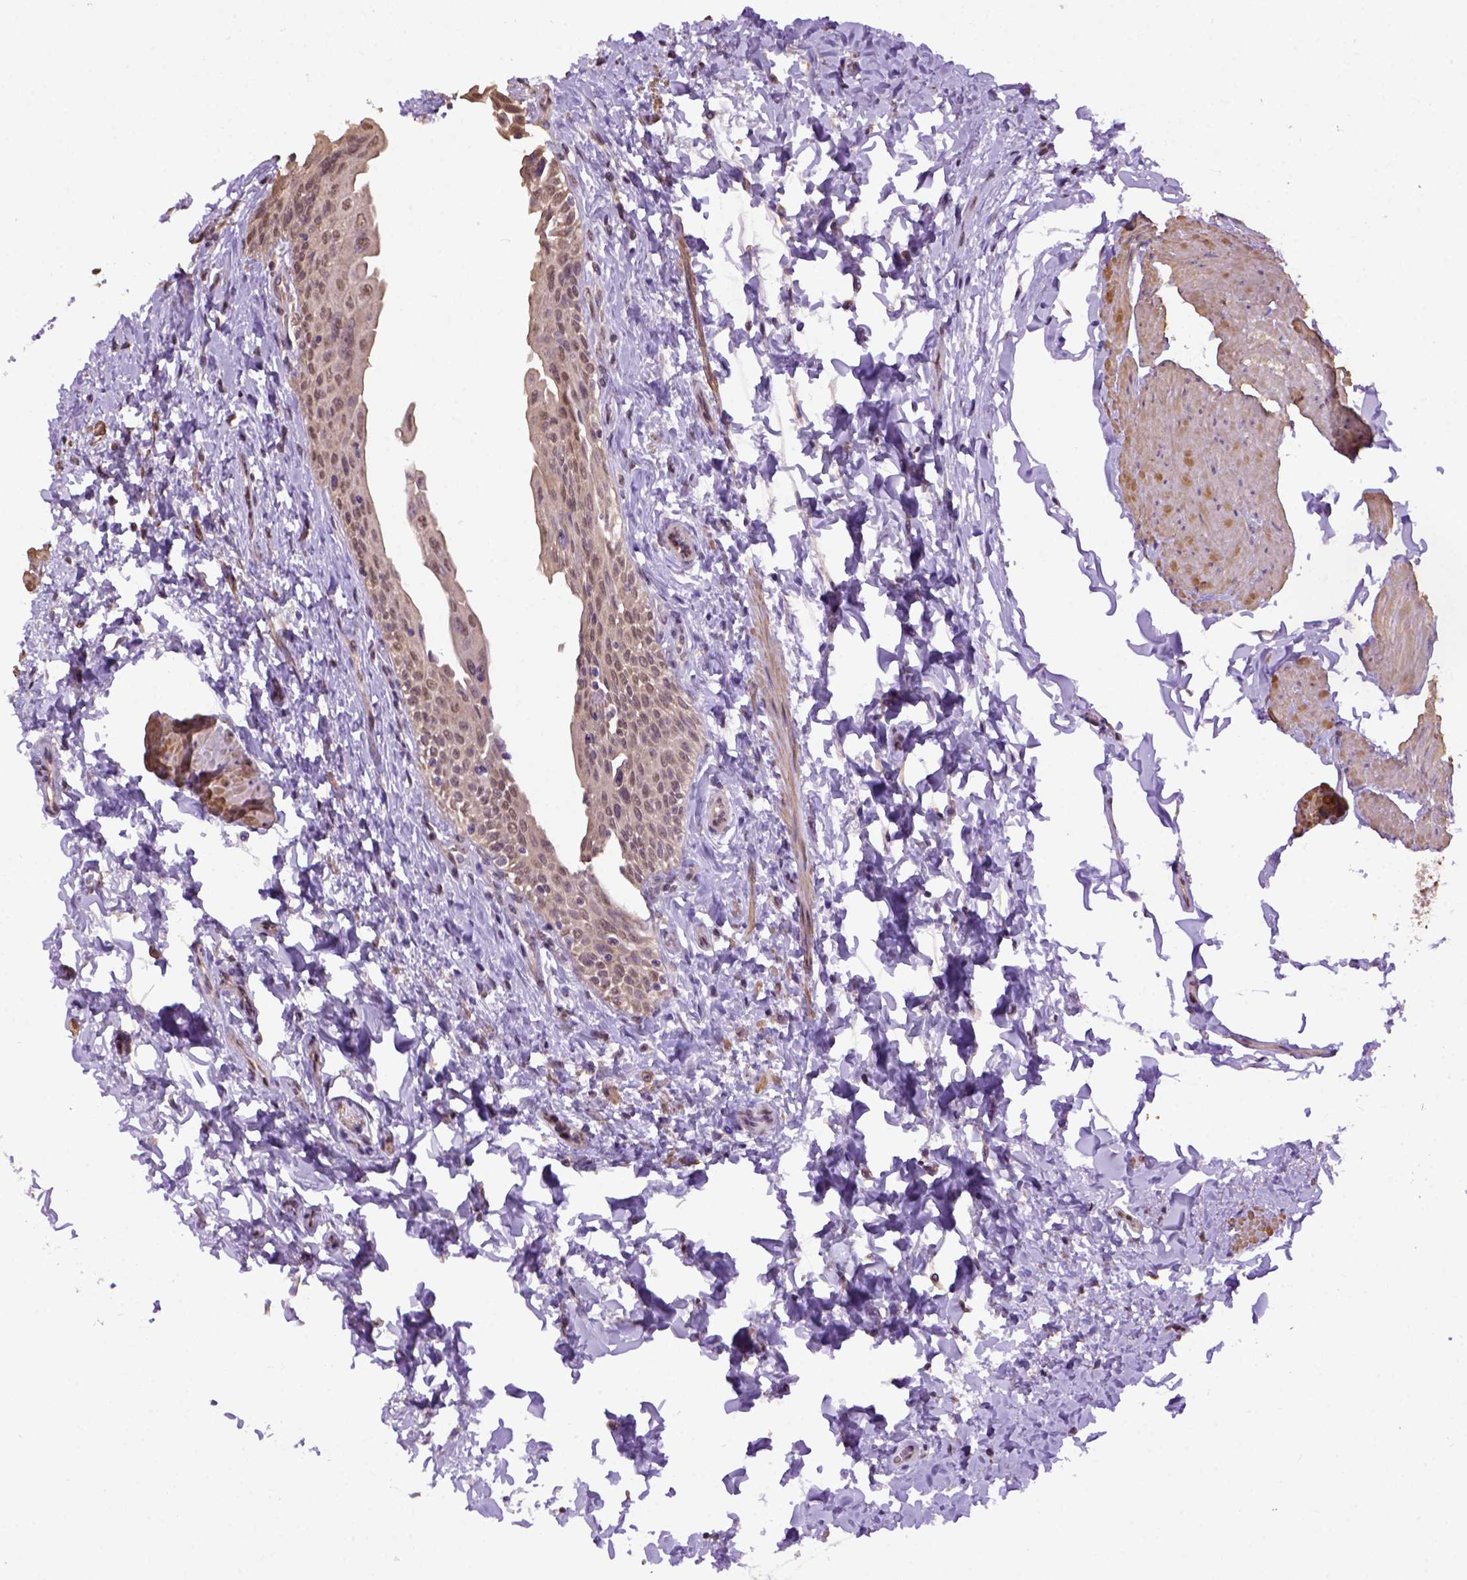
{"staining": {"intensity": "weak", "quantity": ">75%", "location": "cytoplasmic/membranous"}, "tissue": "urinary bladder", "cell_type": "Urothelial cells", "image_type": "normal", "snomed": [{"axis": "morphology", "description": "Normal tissue, NOS"}, {"axis": "topography", "description": "Urinary bladder"}], "caption": "Immunohistochemical staining of normal human urinary bladder reveals low levels of weak cytoplasmic/membranous staining in about >75% of urothelial cells. The staining was performed using DAB (3,3'-diaminobenzidine), with brown indicating positive protein expression. Nuclei are stained blue with hematoxylin.", "gene": "WDR17", "patient": {"sex": "male", "age": 56}}